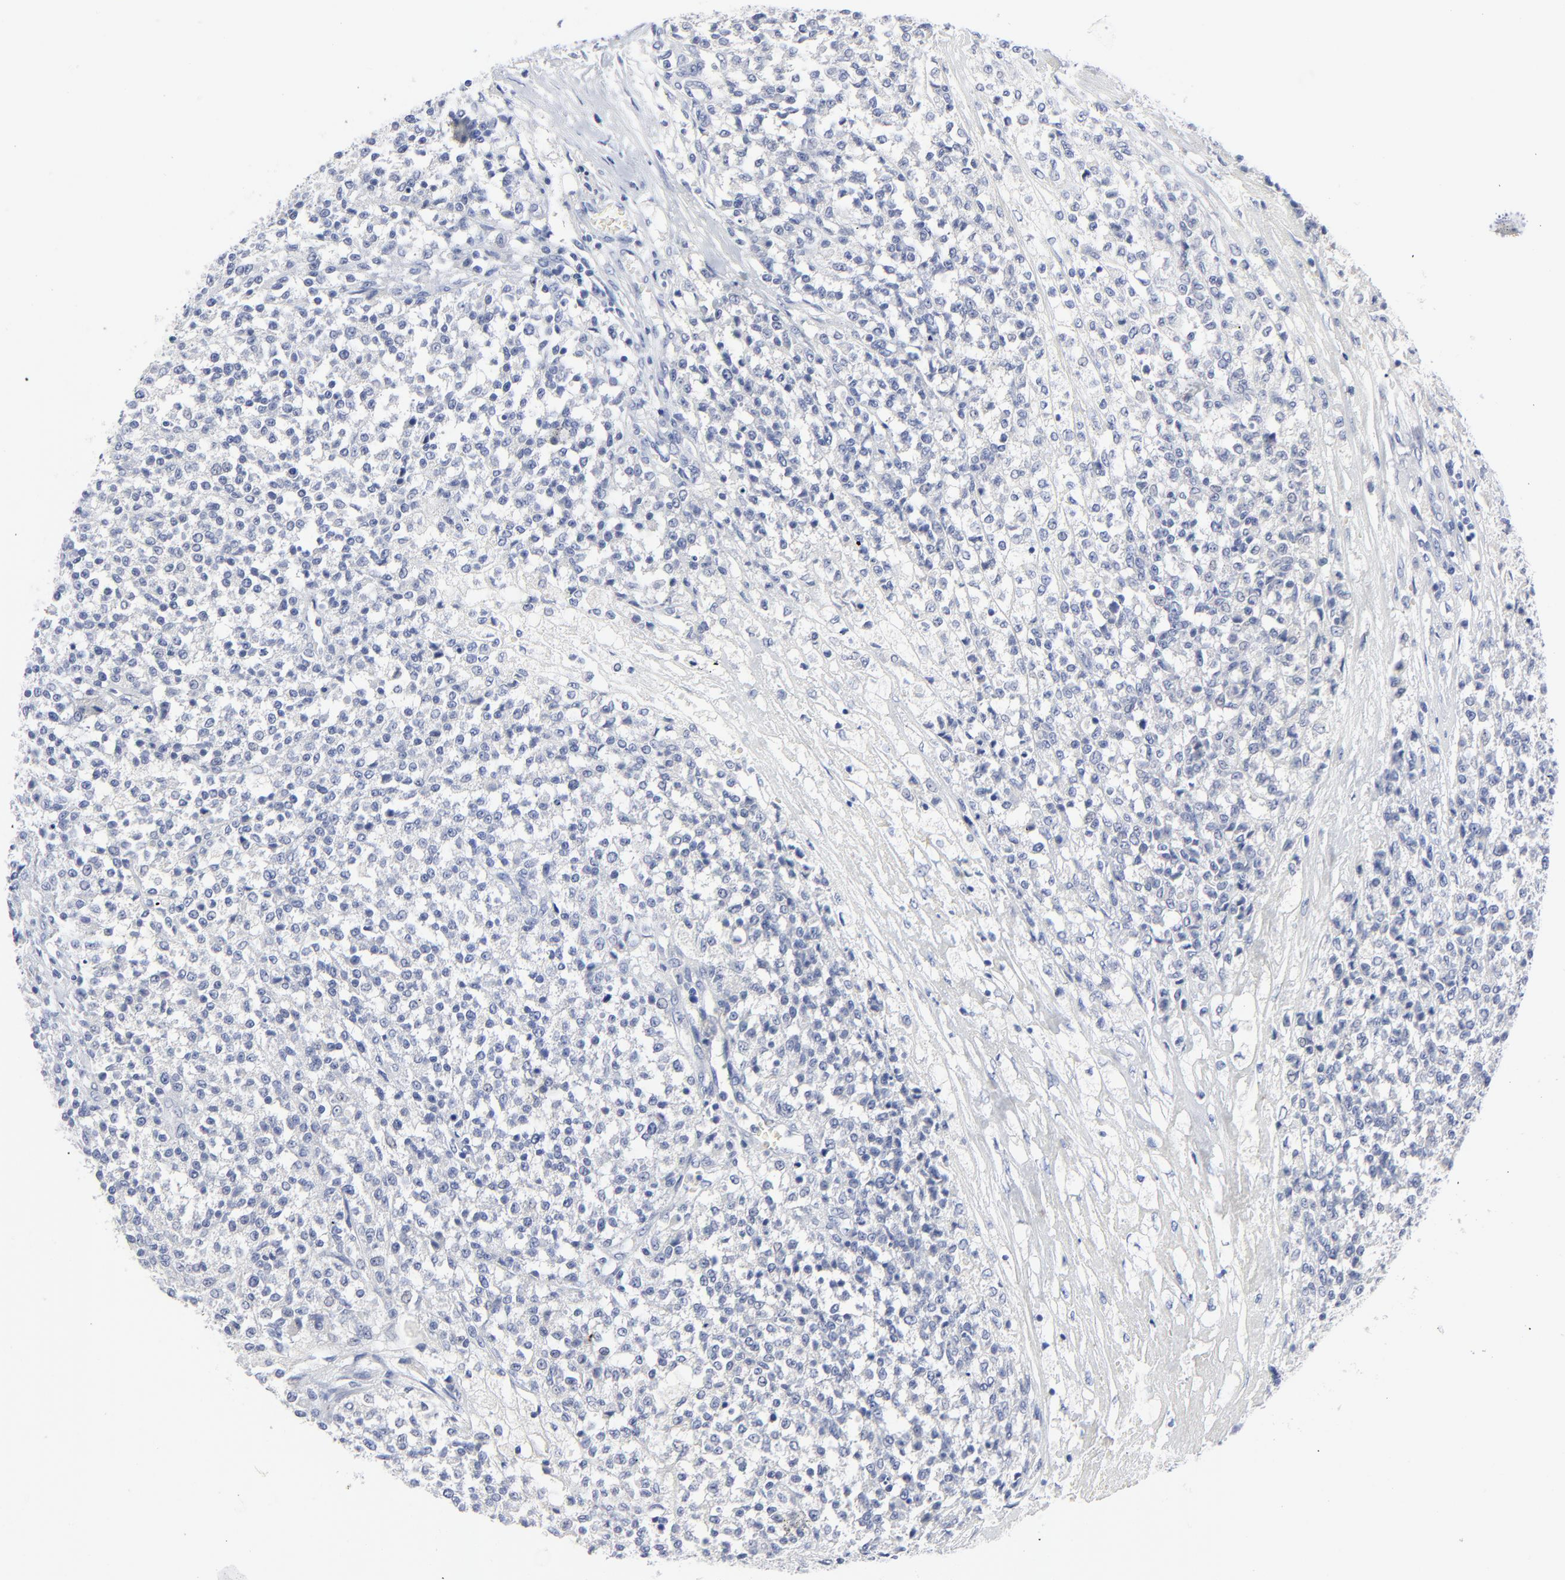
{"staining": {"intensity": "negative", "quantity": "none", "location": "none"}, "tissue": "testis cancer", "cell_type": "Tumor cells", "image_type": "cancer", "snomed": [{"axis": "morphology", "description": "Seminoma, NOS"}, {"axis": "topography", "description": "Testis"}], "caption": "This is an IHC image of testis cancer (seminoma). There is no expression in tumor cells.", "gene": "CLEC4G", "patient": {"sex": "male", "age": 59}}